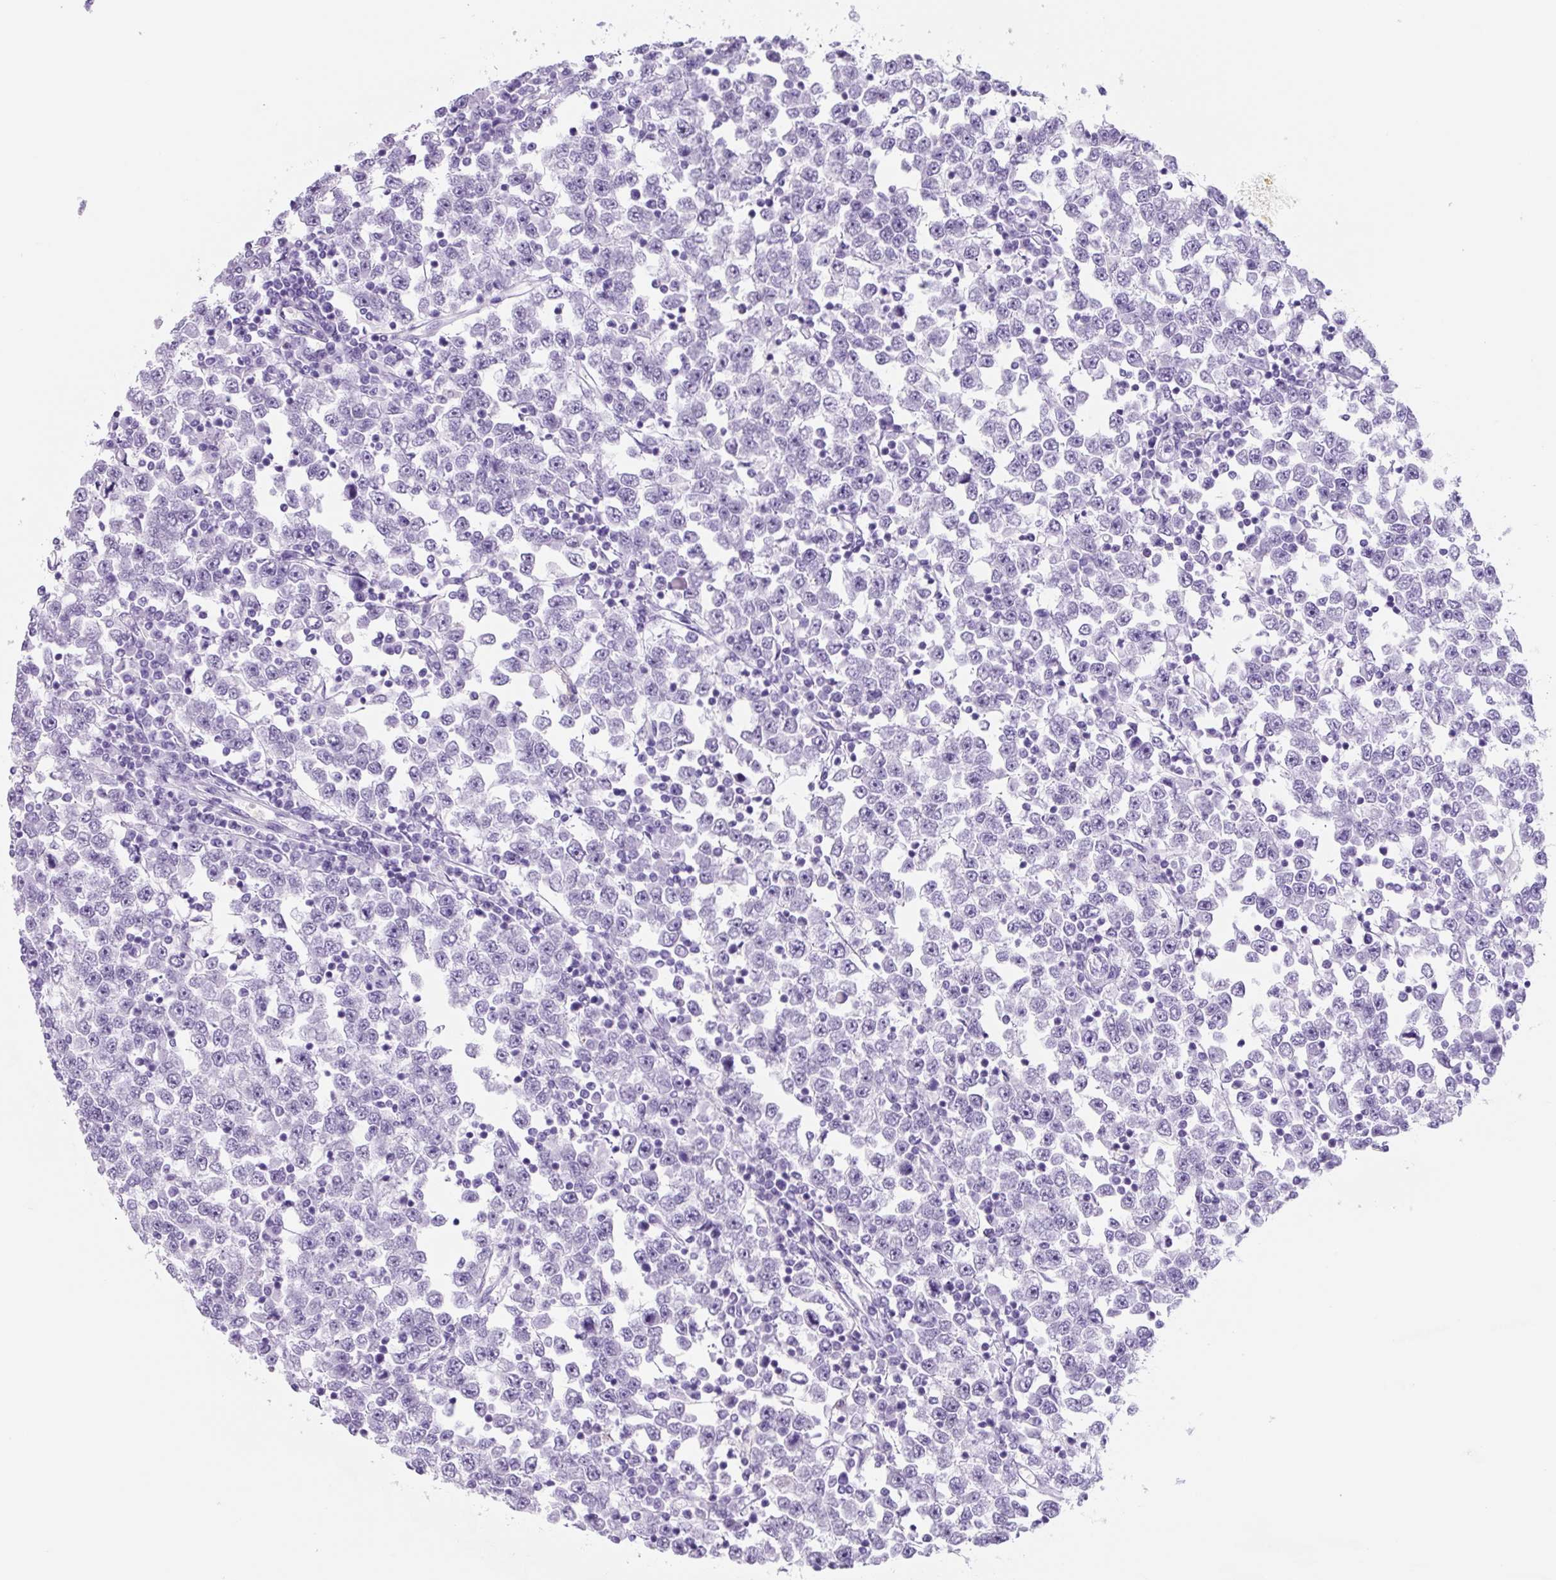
{"staining": {"intensity": "negative", "quantity": "none", "location": "none"}, "tissue": "testis cancer", "cell_type": "Tumor cells", "image_type": "cancer", "snomed": [{"axis": "morphology", "description": "Seminoma, NOS"}, {"axis": "topography", "description": "Testis"}], "caption": "Immunohistochemistry micrograph of neoplastic tissue: human seminoma (testis) stained with DAB displays no significant protein staining in tumor cells. Brightfield microscopy of immunohistochemistry (IHC) stained with DAB (brown) and hematoxylin (blue), captured at high magnification.", "gene": "TNFRSF8", "patient": {"sex": "male", "age": 65}}